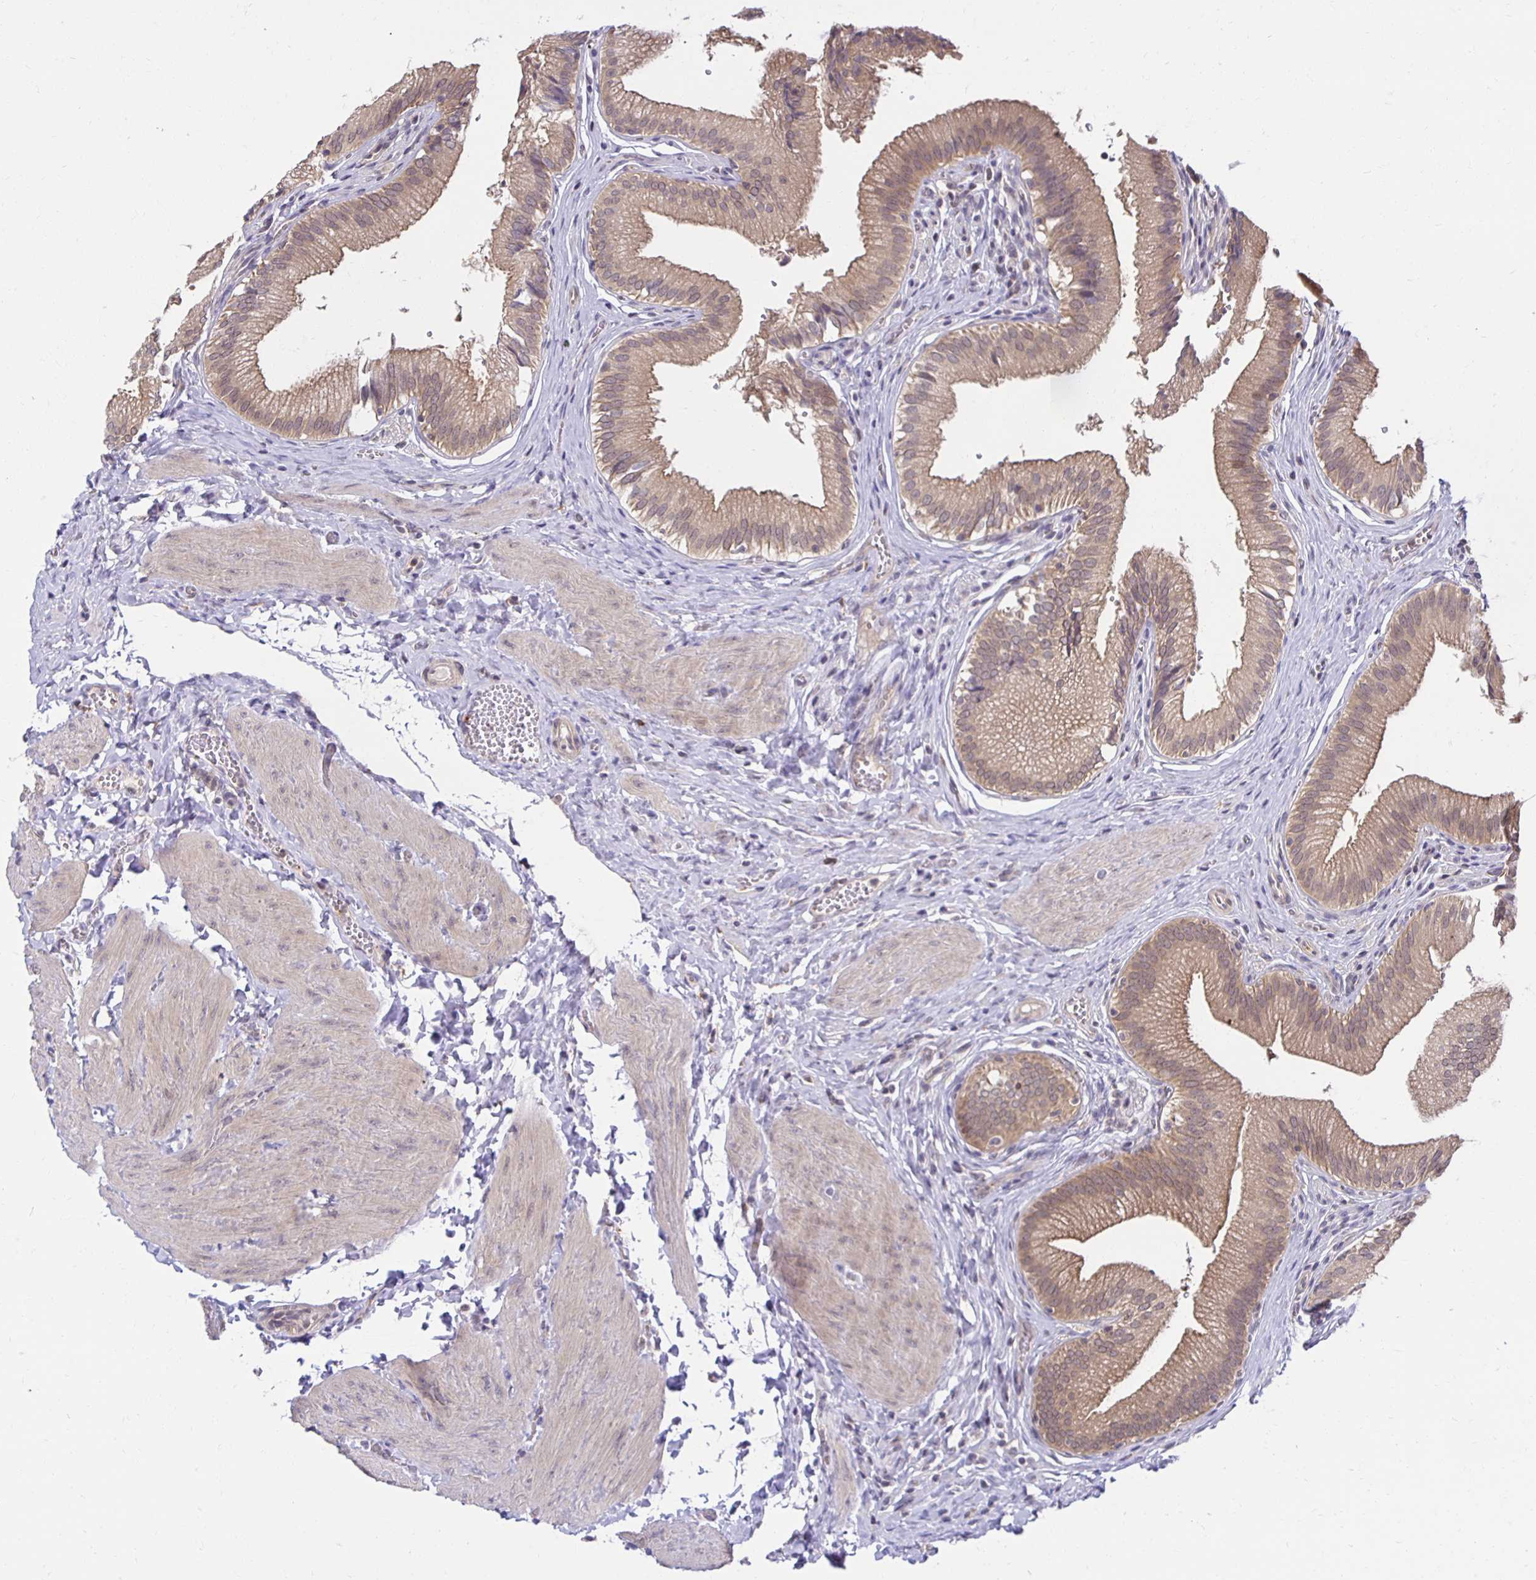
{"staining": {"intensity": "moderate", "quantity": ">75%", "location": "cytoplasmic/membranous"}, "tissue": "gallbladder", "cell_type": "Glandular cells", "image_type": "normal", "snomed": [{"axis": "morphology", "description": "Normal tissue, NOS"}, {"axis": "topography", "description": "Gallbladder"}, {"axis": "topography", "description": "Peripheral nerve tissue"}], "caption": "Immunohistochemistry micrograph of normal gallbladder stained for a protein (brown), which shows medium levels of moderate cytoplasmic/membranous expression in approximately >75% of glandular cells.", "gene": "MIEN1", "patient": {"sex": "male", "age": 17}}